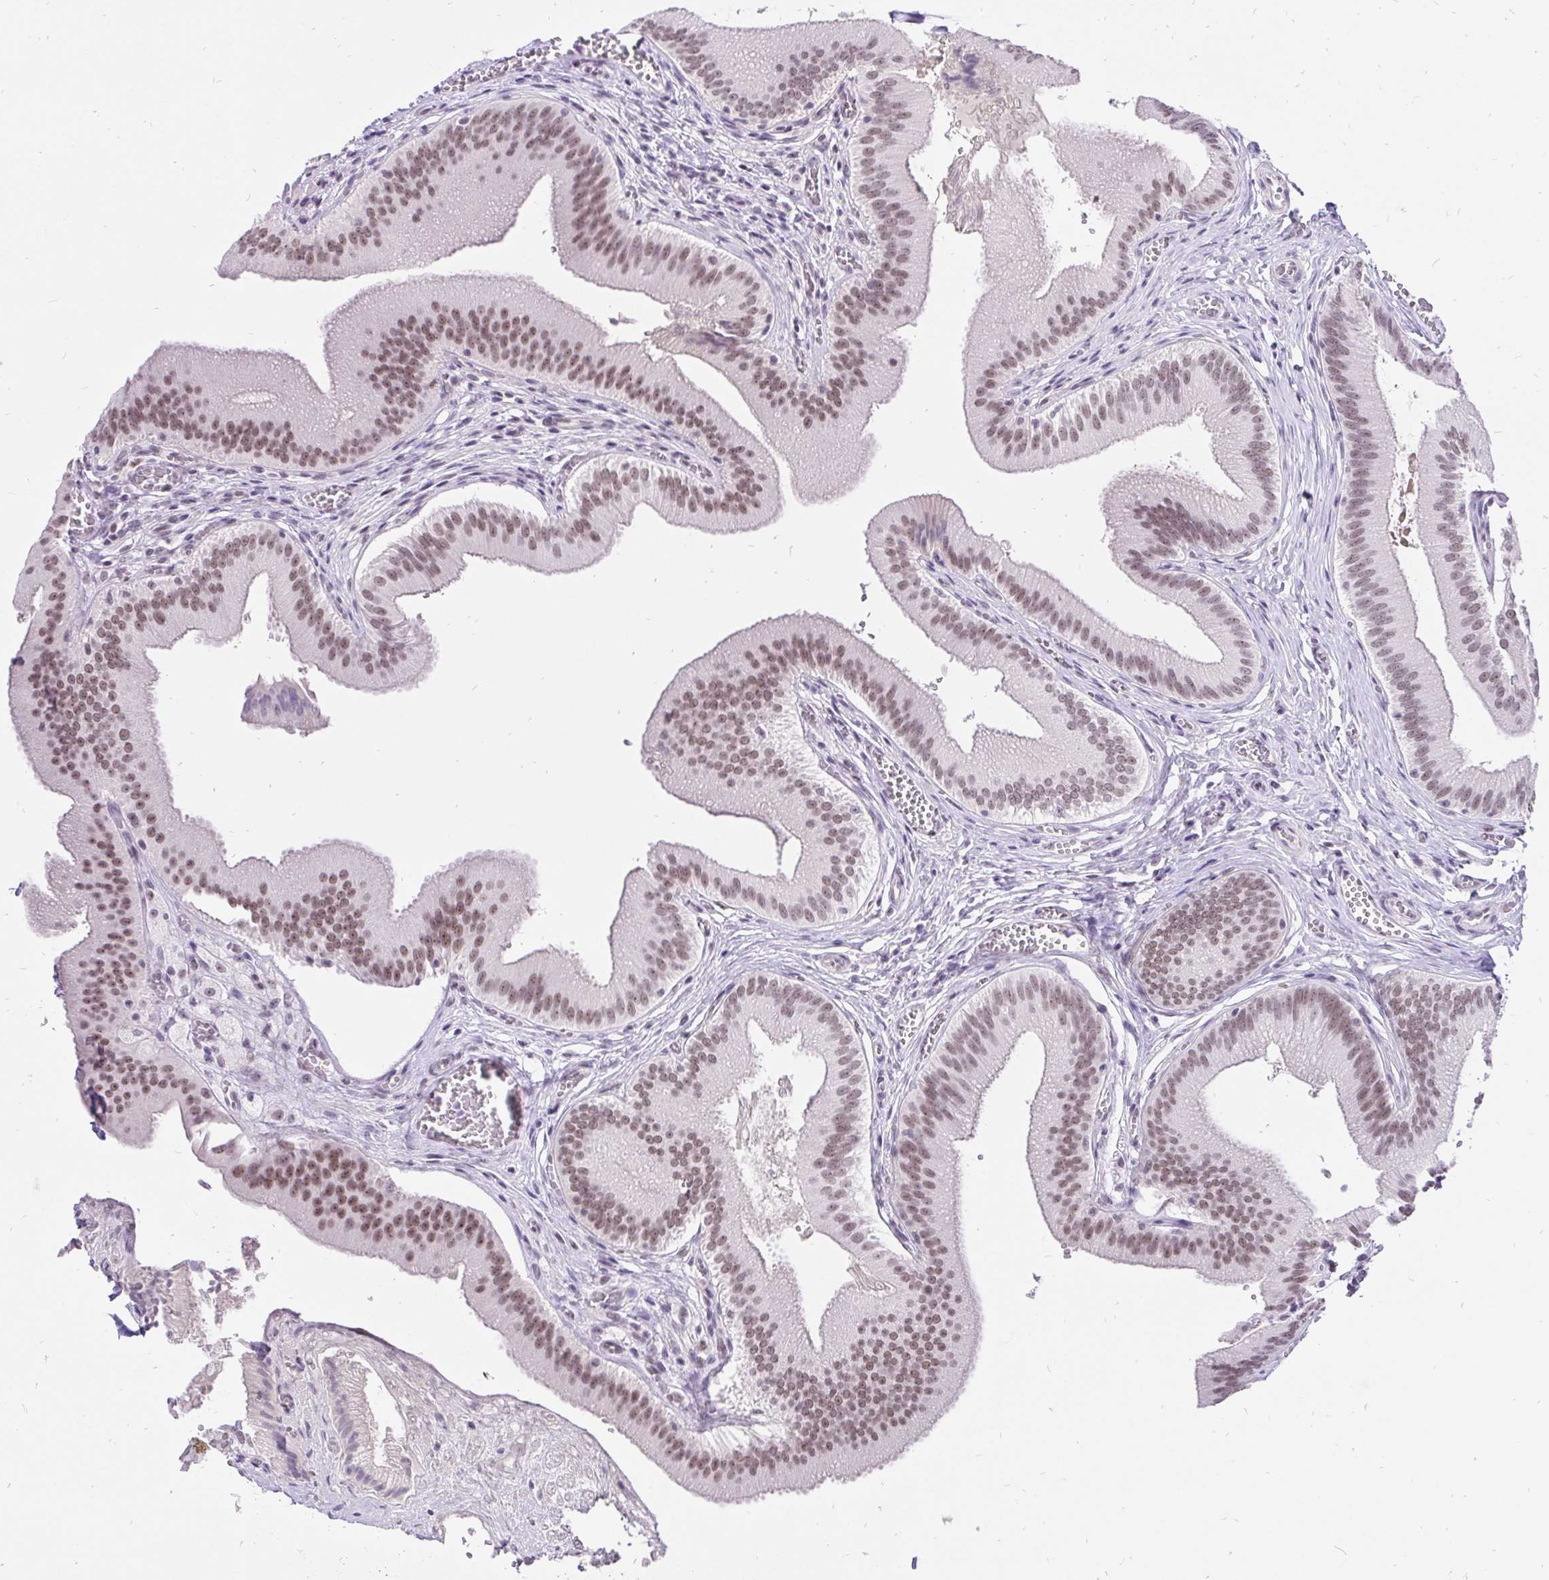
{"staining": {"intensity": "moderate", "quantity": ">75%", "location": "nuclear"}, "tissue": "gallbladder", "cell_type": "Glandular cells", "image_type": "normal", "snomed": [{"axis": "morphology", "description": "Normal tissue, NOS"}, {"axis": "topography", "description": "Gallbladder"}], "caption": "Protein expression analysis of benign gallbladder reveals moderate nuclear positivity in about >75% of glandular cells.", "gene": "ZNF860", "patient": {"sex": "male", "age": 17}}